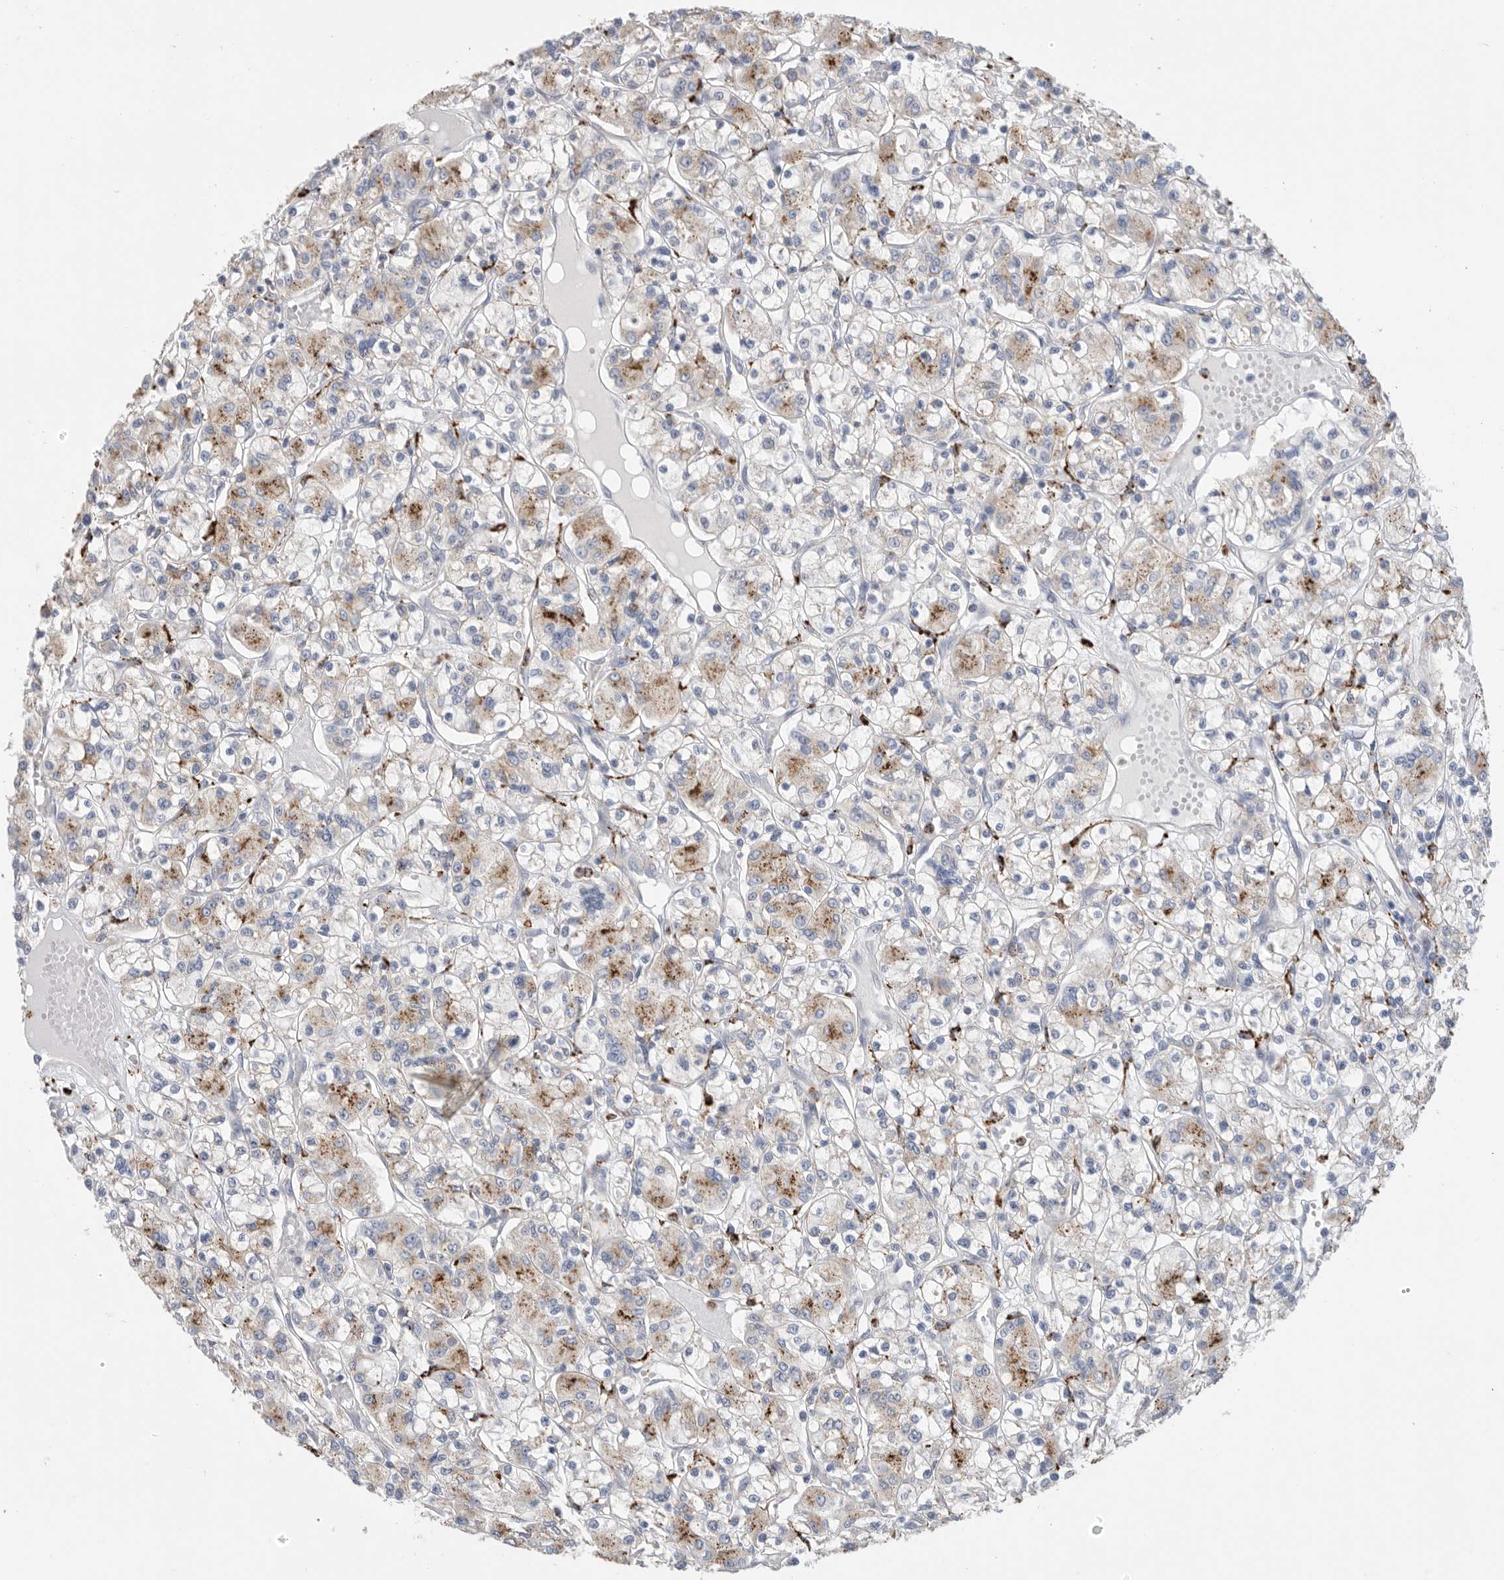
{"staining": {"intensity": "moderate", "quantity": "<25%", "location": "cytoplasmic/membranous"}, "tissue": "renal cancer", "cell_type": "Tumor cells", "image_type": "cancer", "snomed": [{"axis": "morphology", "description": "Adenocarcinoma, NOS"}, {"axis": "topography", "description": "Kidney"}], "caption": "Human renal cancer stained with a brown dye displays moderate cytoplasmic/membranous positive staining in about <25% of tumor cells.", "gene": "GGH", "patient": {"sex": "female", "age": 59}}